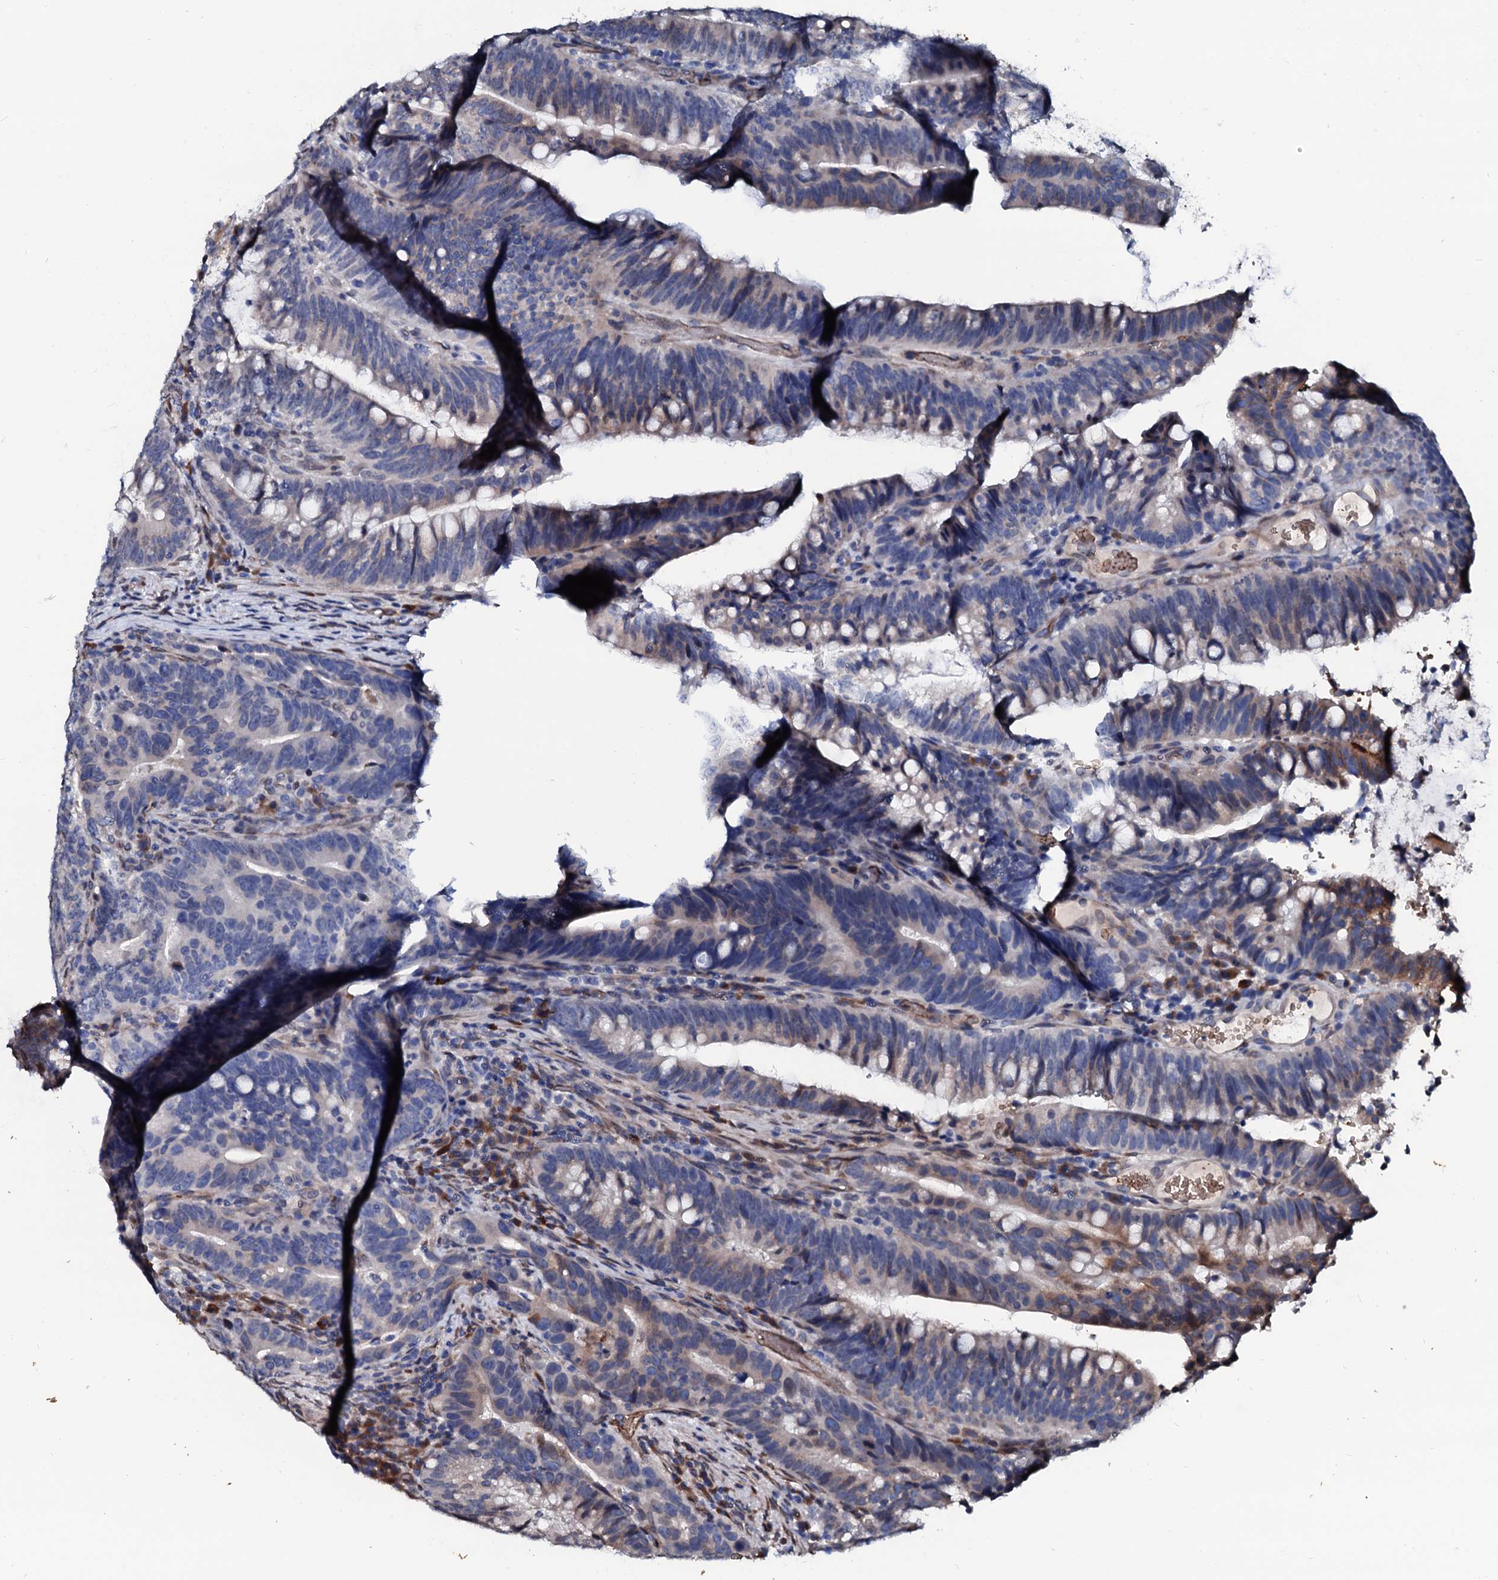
{"staining": {"intensity": "negative", "quantity": "none", "location": "none"}, "tissue": "colorectal cancer", "cell_type": "Tumor cells", "image_type": "cancer", "snomed": [{"axis": "morphology", "description": "Adenocarcinoma, NOS"}, {"axis": "topography", "description": "Colon"}], "caption": "Adenocarcinoma (colorectal) was stained to show a protein in brown. There is no significant staining in tumor cells. (DAB (3,3'-diaminobenzidine) IHC with hematoxylin counter stain).", "gene": "NRP2", "patient": {"sex": "female", "age": 66}}